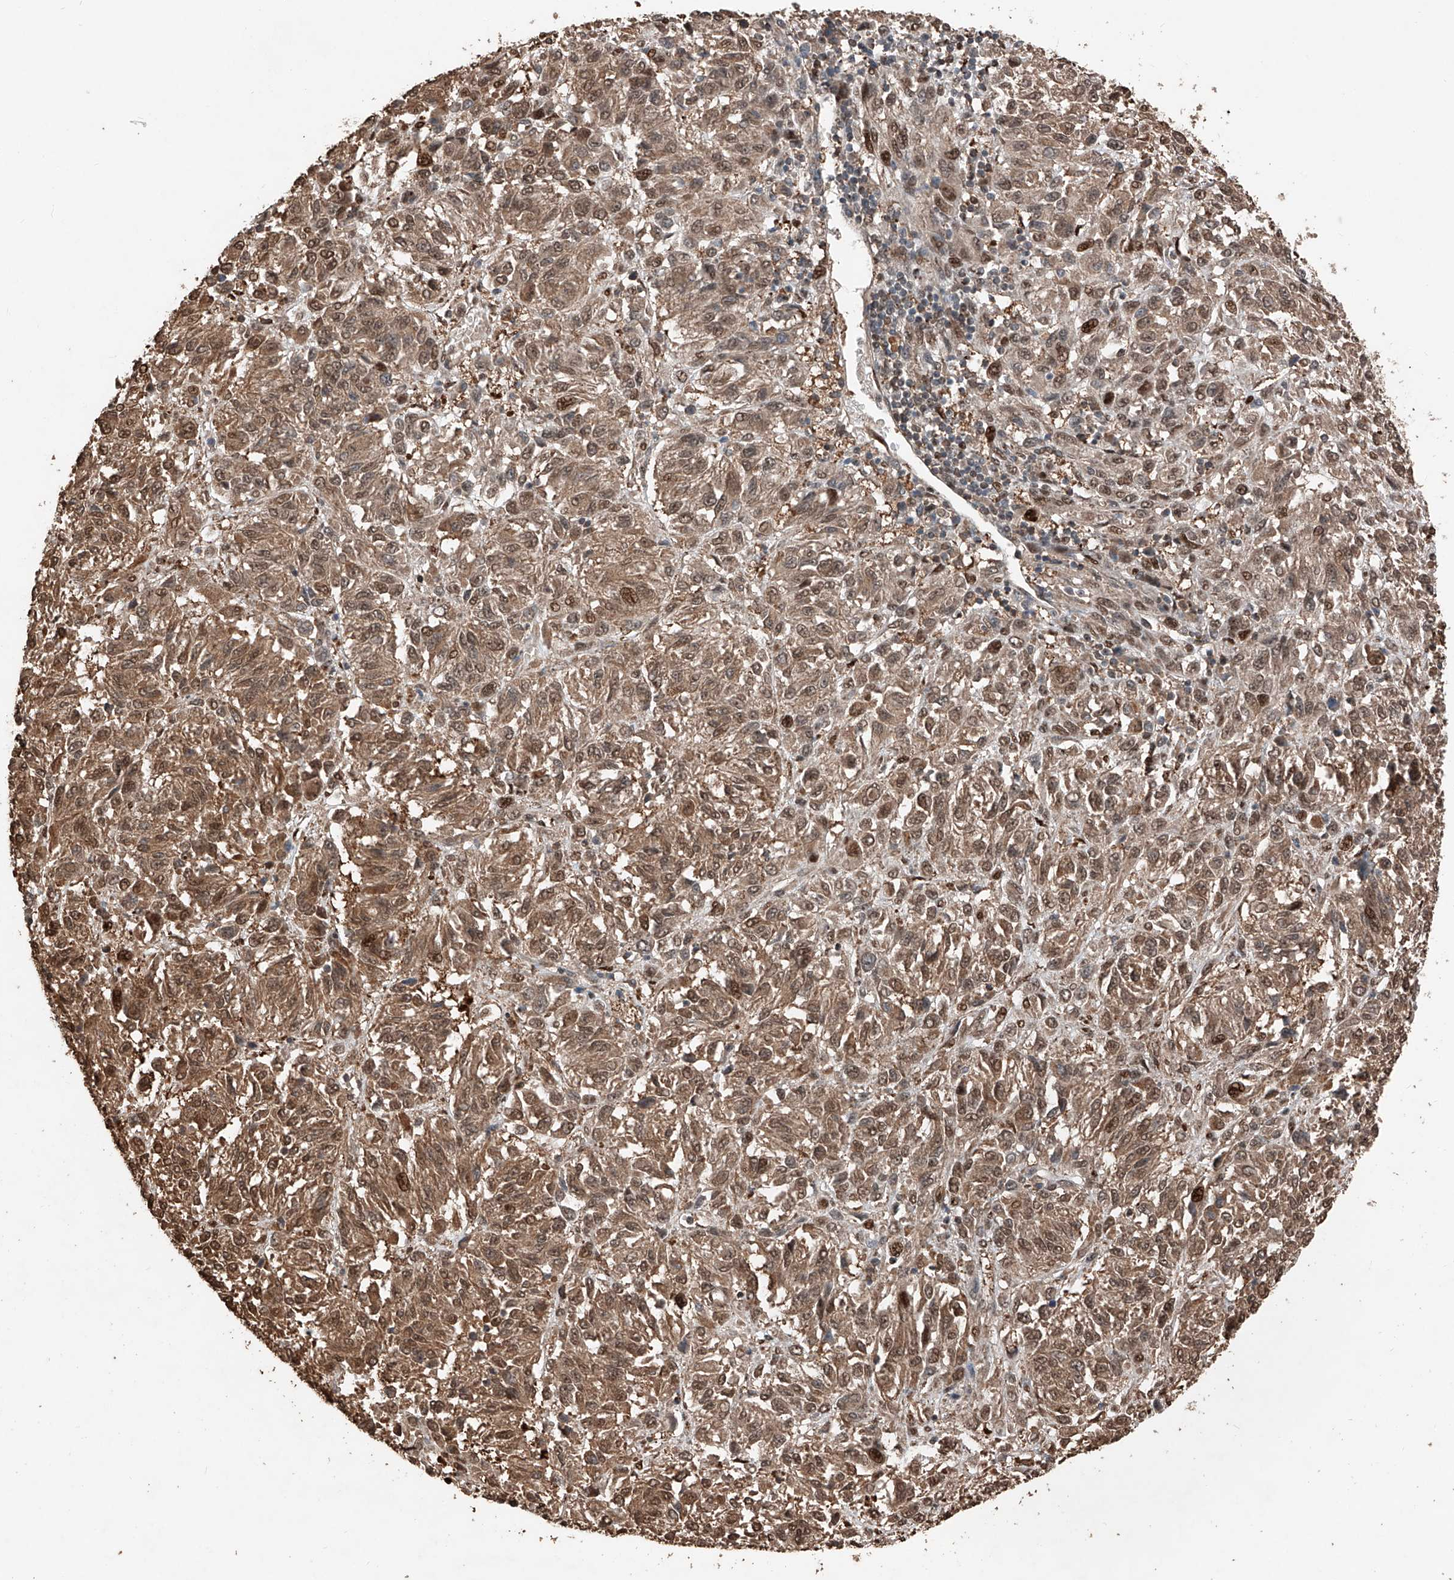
{"staining": {"intensity": "moderate", "quantity": ">75%", "location": "cytoplasmic/membranous,nuclear"}, "tissue": "melanoma", "cell_type": "Tumor cells", "image_type": "cancer", "snomed": [{"axis": "morphology", "description": "Malignant melanoma, Metastatic site"}, {"axis": "topography", "description": "Lung"}], "caption": "Malignant melanoma (metastatic site) stained for a protein exhibits moderate cytoplasmic/membranous and nuclear positivity in tumor cells.", "gene": "RMND1", "patient": {"sex": "male", "age": 64}}